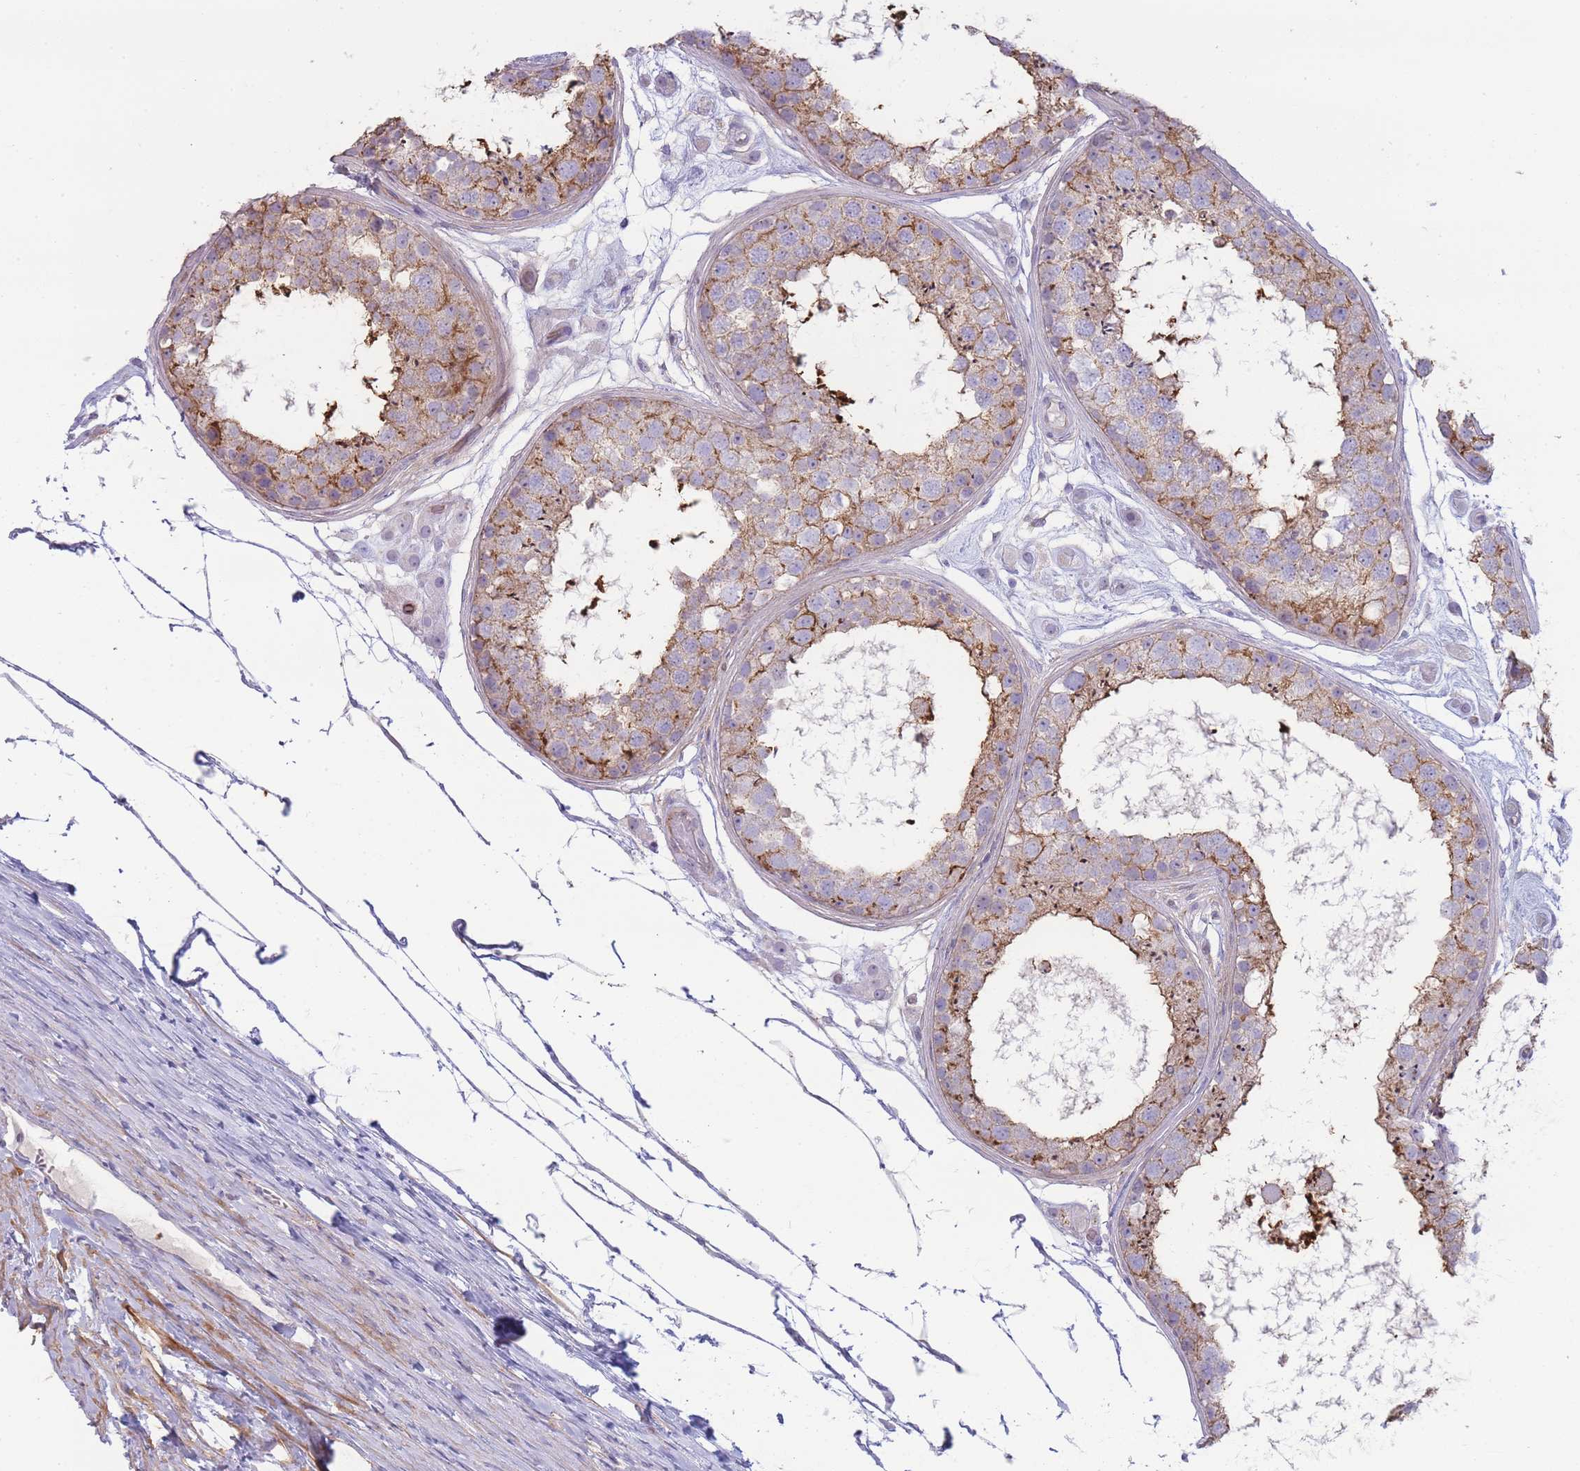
{"staining": {"intensity": "strong", "quantity": ">75%", "location": "cytoplasmic/membranous"}, "tissue": "testis", "cell_type": "Cells in seminiferous ducts", "image_type": "normal", "snomed": [{"axis": "morphology", "description": "Normal tissue, NOS"}, {"axis": "topography", "description": "Testis"}], "caption": "IHC micrograph of unremarkable testis stained for a protein (brown), which demonstrates high levels of strong cytoplasmic/membranous positivity in about >75% of cells in seminiferous ducts.", "gene": "UTP14A", "patient": {"sex": "male", "age": 25}}